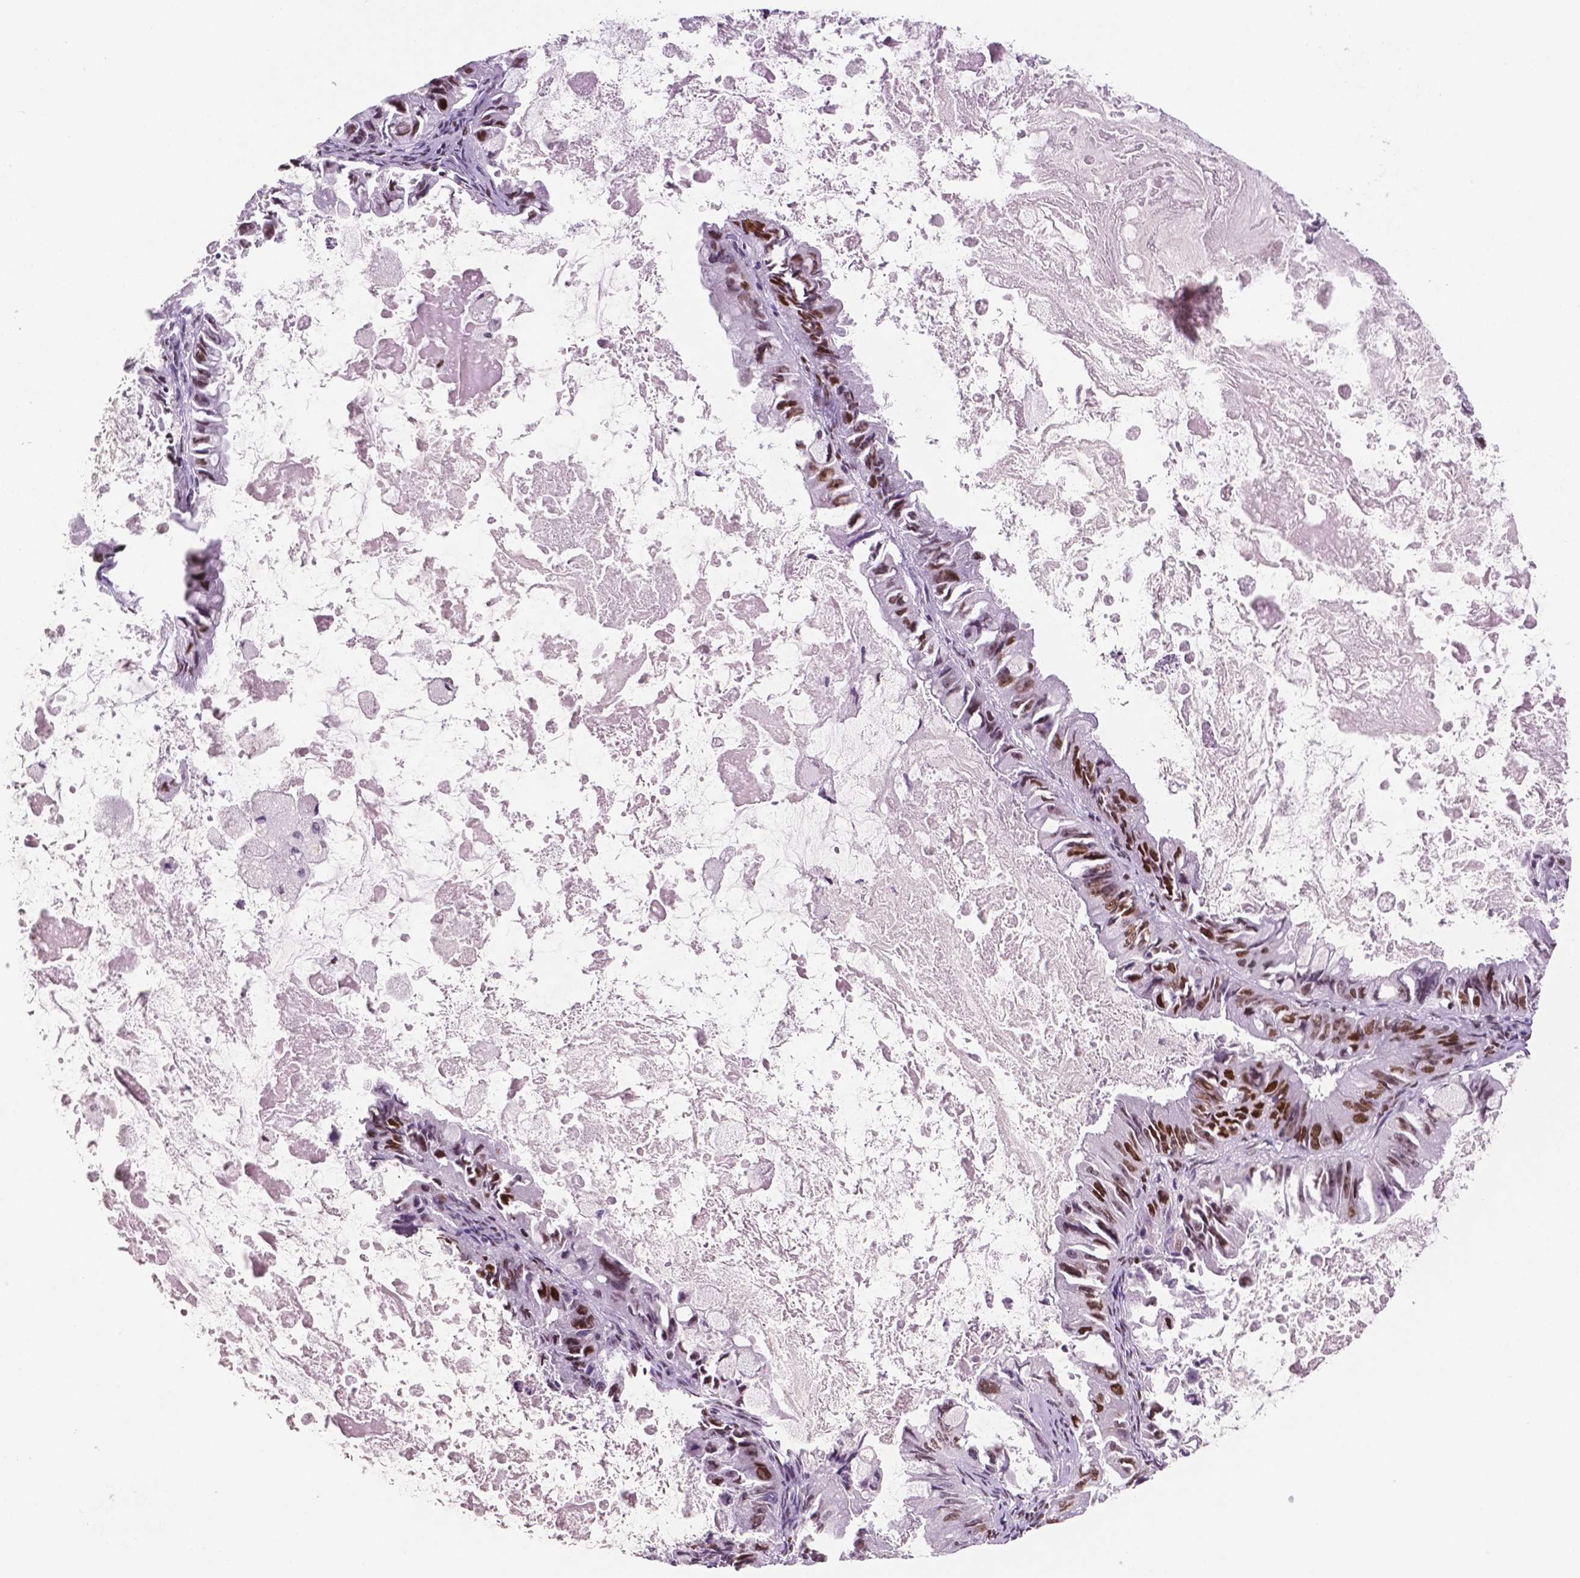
{"staining": {"intensity": "strong", "quantity": ">75%", "location": "nuclear"}, "tissue": "ovarian cancer", "cell_type": "Tumor cells", "image_type": "cancer", "snomed": [{"axis": "morphology", "description": "Cystadenocarcinoma, mucinous, NOS"}, {"axis": "topography", "description": "Ovary"}], "caption": "Protein analysis of ovarian cancer (mucinous cystadenocarcinoma) tissue shows strong nuclear positivity in about >75% of tumor cells. The staining is performed using DAB brown chromogen to label protein expression. The nuclei are counter-stained blue using hematoxylin.", "gene": "MSH6", "patient": {"sex": "female", "age": 61}}